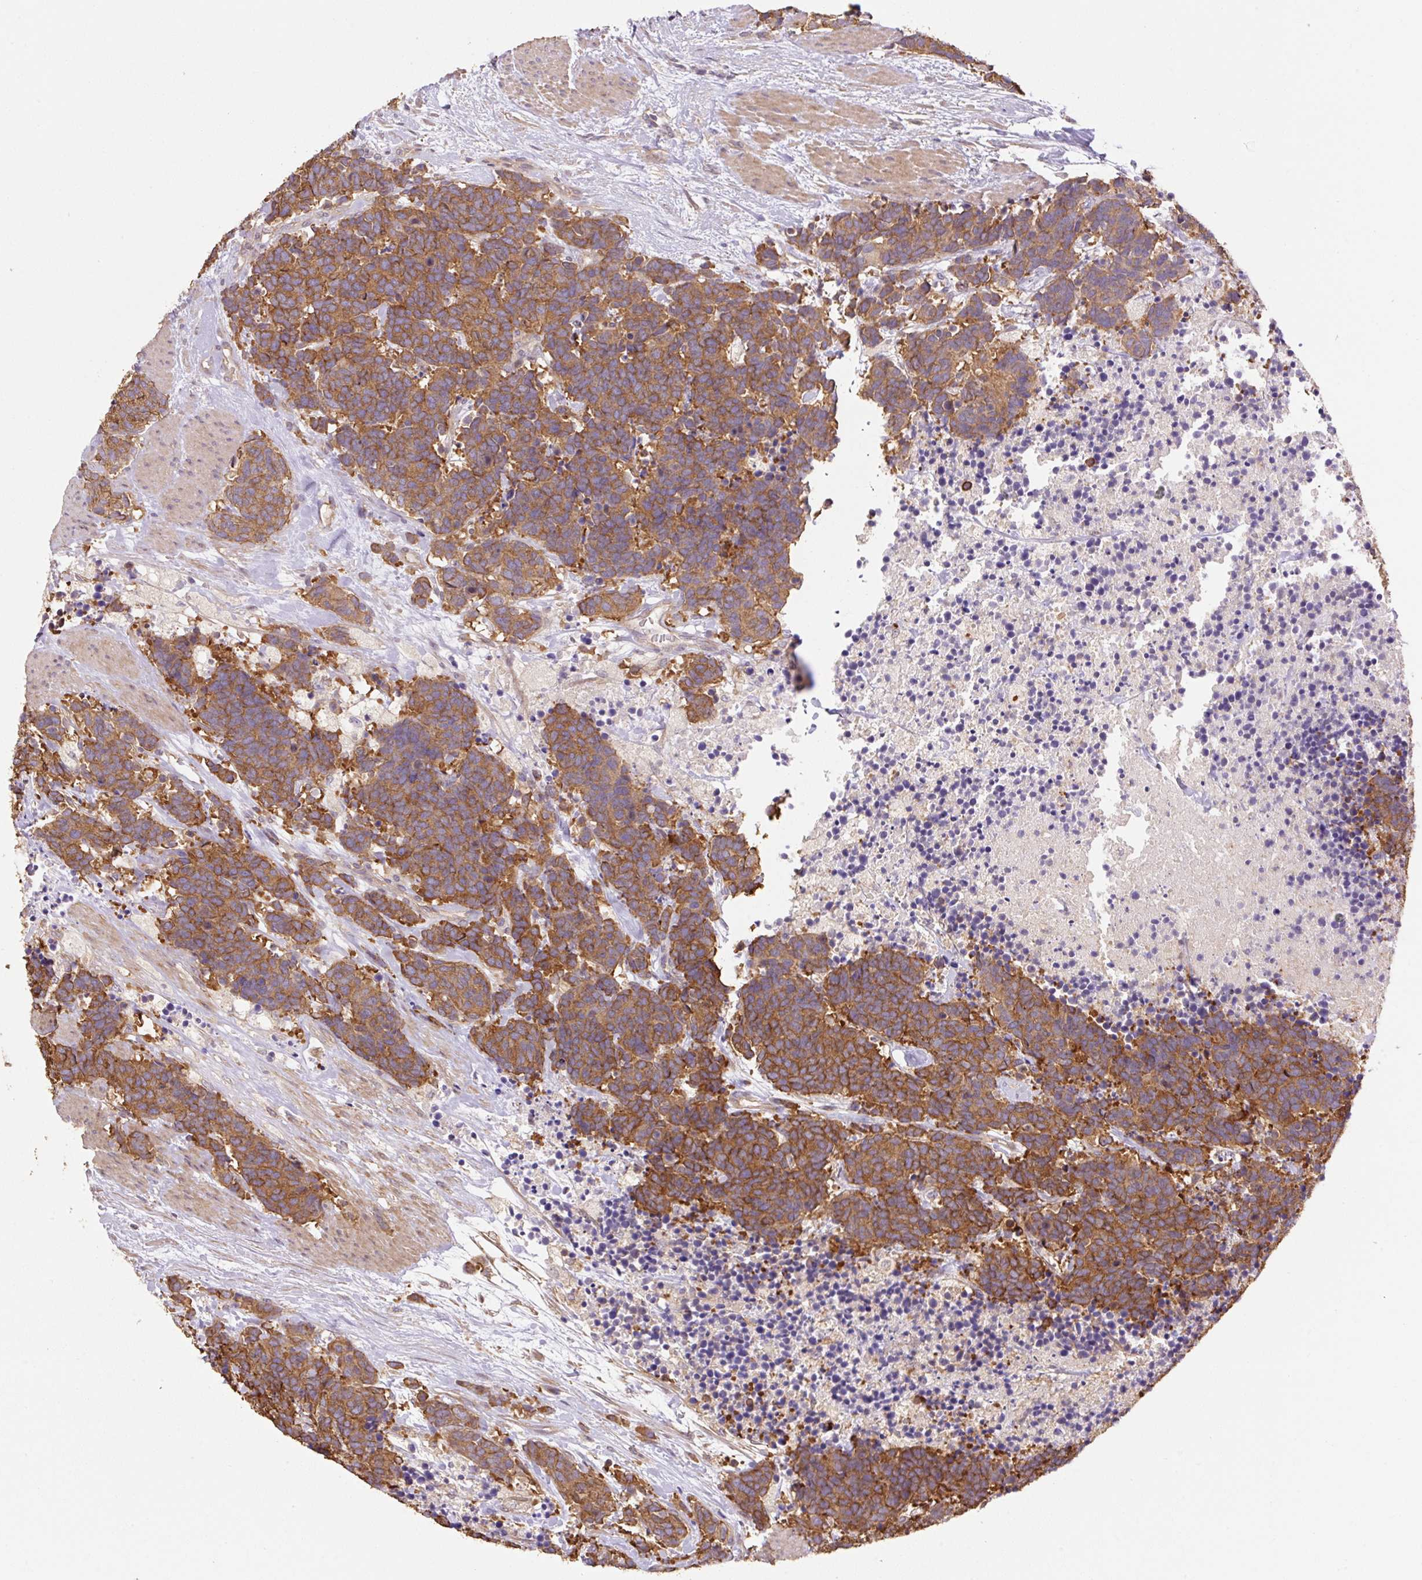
{"staining": {"intensity": "strong", "quantity": ">75%", "location": "cytoplasmic/membranous"}, "tissue": "carcinoid", "cell_type": "Tumor cells", "image_type": "cancer", "snomed": [{"axis": "morphology", "description": "Carcinoma, NOS"}, {"axis": "morphology", "description": "Carcinoid, malignant, NOS"}, {"axis": "topography", "description": "Prostate"}], "caption": "Immunohistochemical staining of human carcinoid shows strong cytoplasmic/membranous protein staining in about >75% of tumor cells.", "gene": "COX8A", "patient": {"sex": "male", "age": 57}}